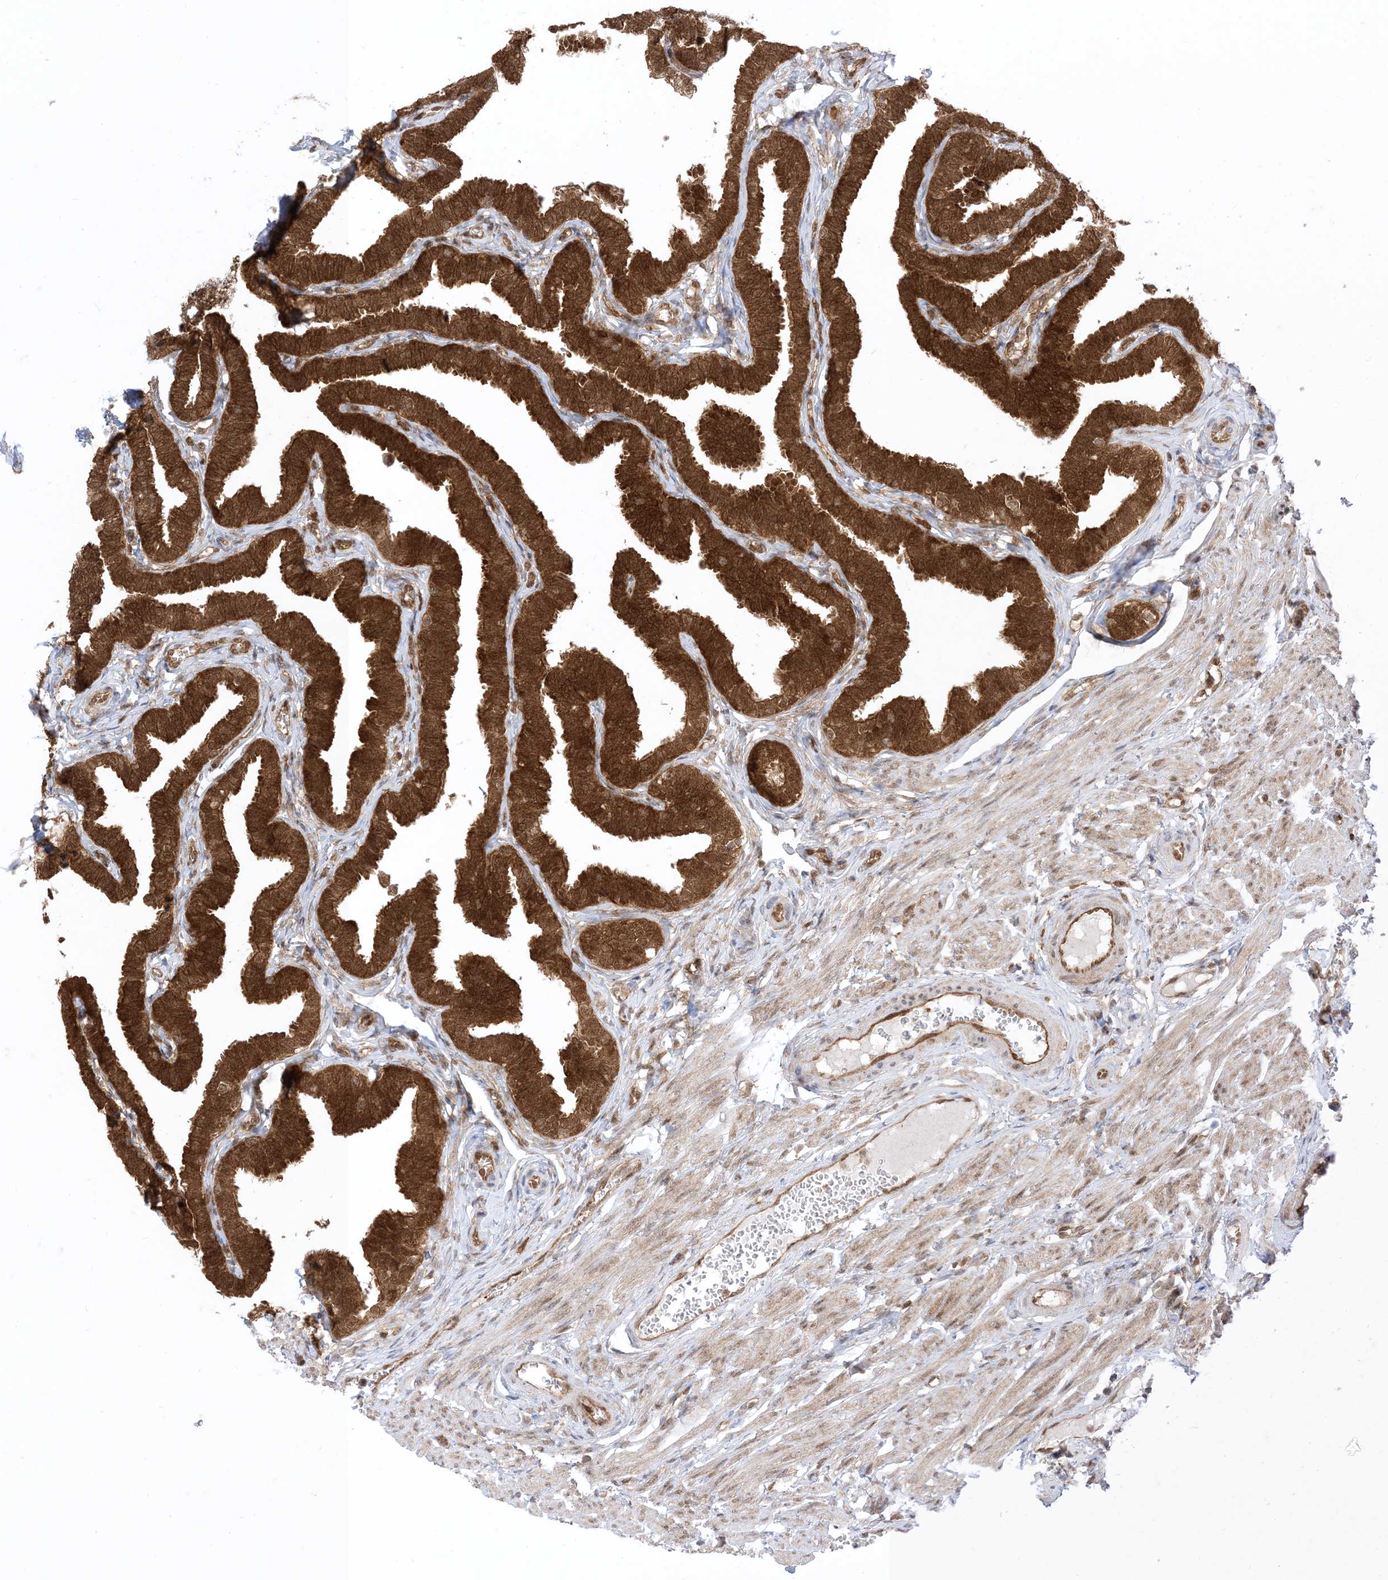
{"staining": {"intensity": "strong", "quantity": ">75%", "location": "cytoplasmic/membranous,nuclear"}, "tissue": "fallopian tube", "cell_type": "Glandular cells", "image_type": "normal", "snomed": [{"axis": "morphology", "description": "Normal tissue, NOS"}, {"axis": "topography", "description": "Fallopian tube"}, {"axis": "topography", "description": "Ovary"}], "caption": "Immunohistochemical staining of benign fallopian tube displays high levels of strong cytoplasmic/membranous,nuclear positivity in approximately >75% of glandular cells.", "gene": "PTPA", "patient": {"sex": "female", "age": 23}}